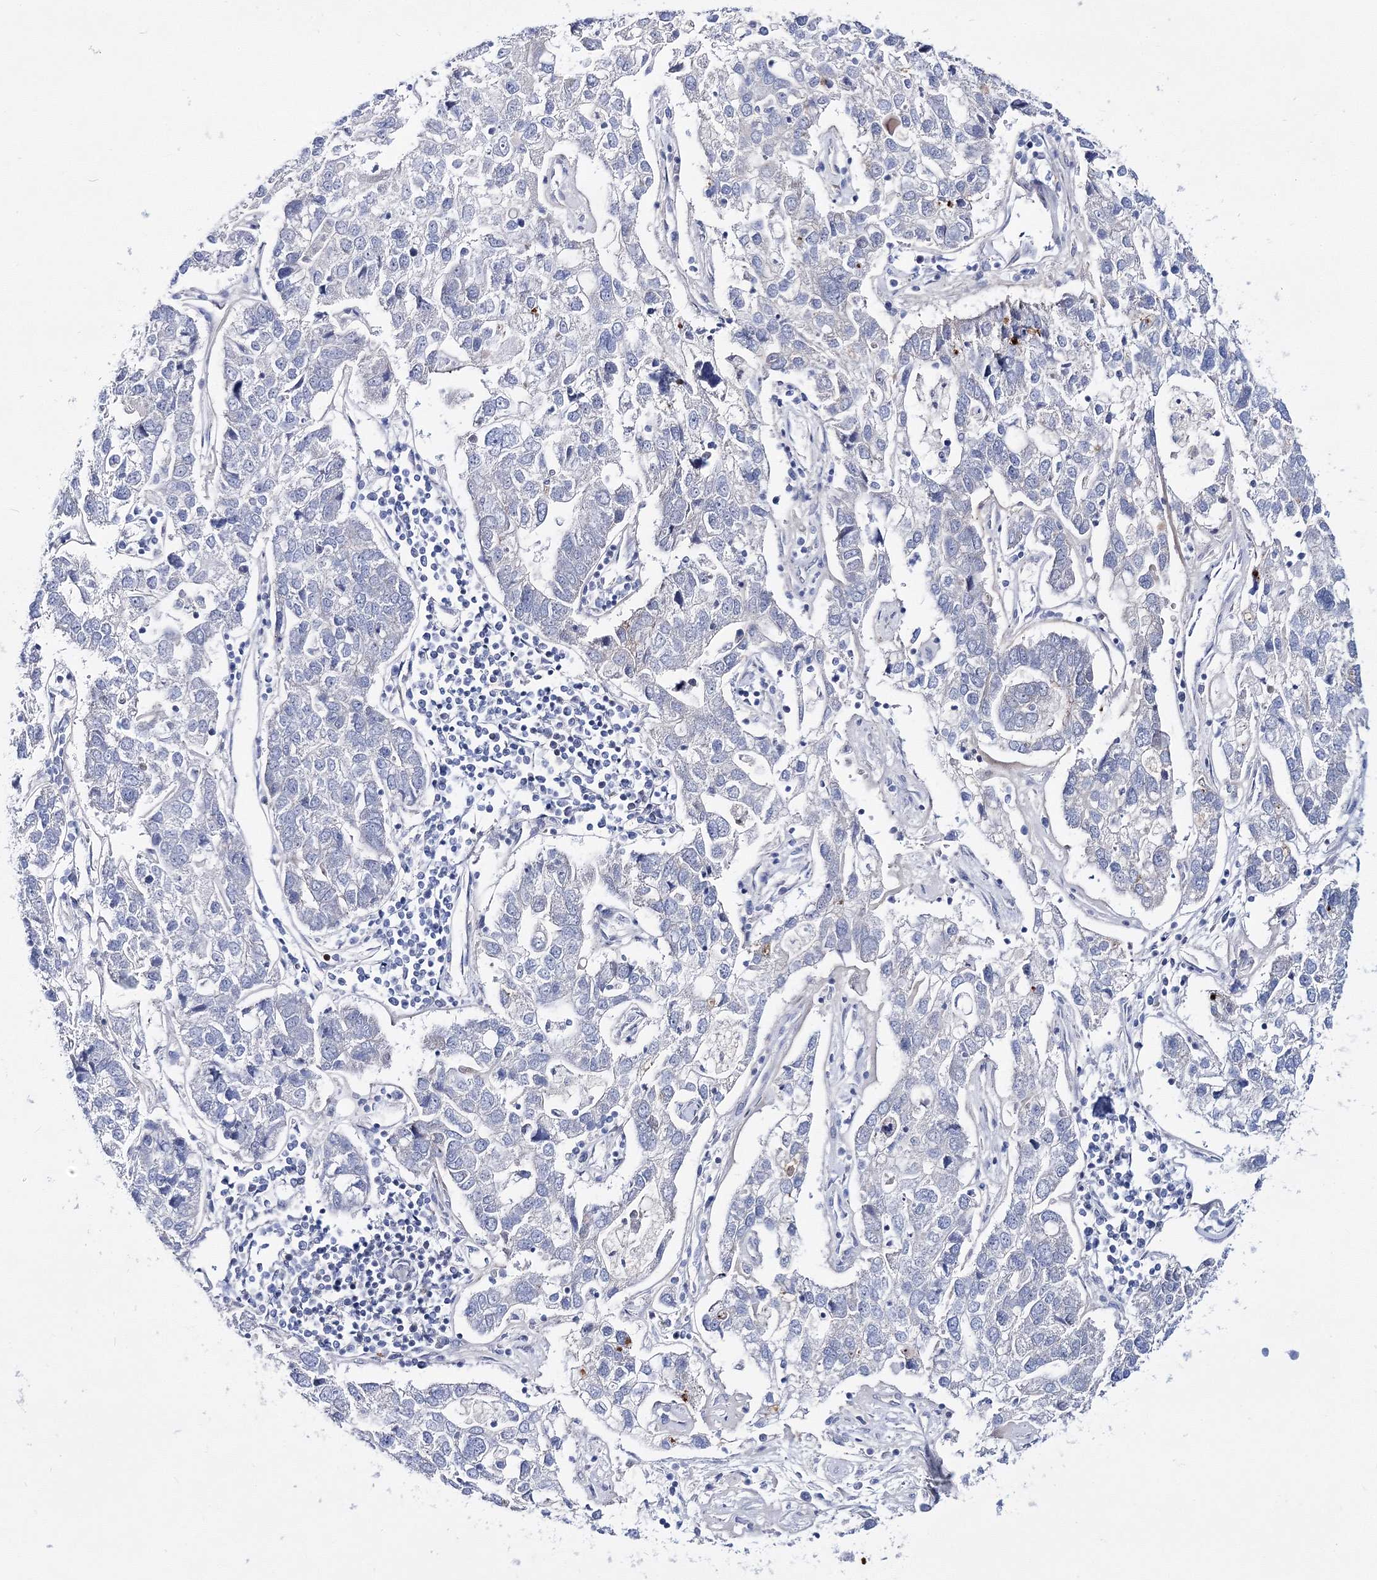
{"staining": {"intensity": "negative", "quantity": "none", "location": "none"}, "tissue": "pancreatic cancer", "cell_type": "Tumor cells", "image_type": "cancer", "snomed": [{"axis": "morphology", "description": "Adenocarcinoma, NOS"}, {"axis": "topography", "description": "Pancreas"}], "caption": "Human pancreatic adenocarcinoma stained for a protein using IHC displays no positivity in tumor cells.", "gene": "ARHGAP32", "patient": {"sex": "female", "age": 61}}